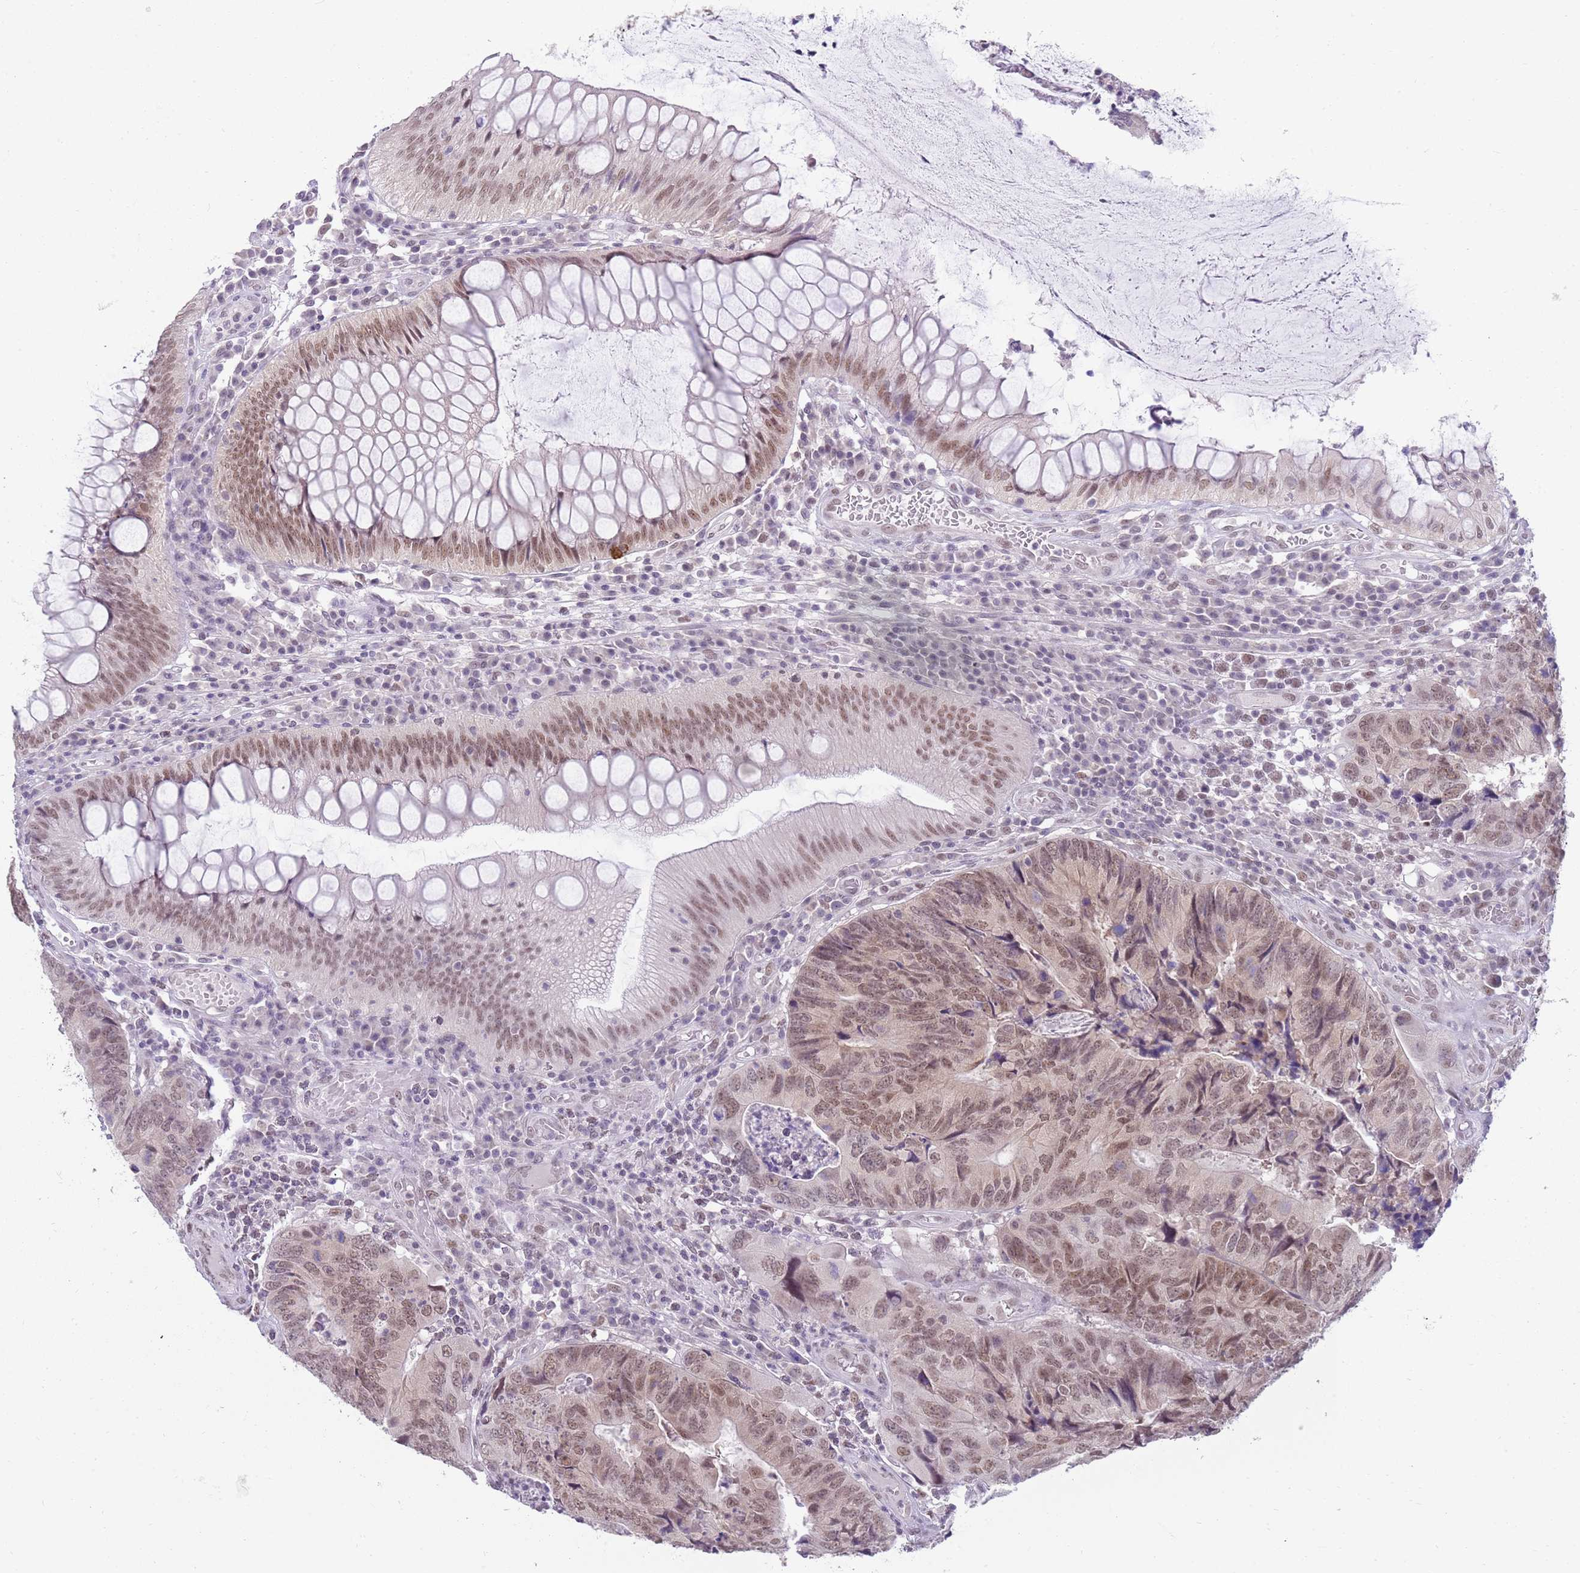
{"staining": {"intensity": "moderate", "quantity": ">75%", "location": "cytoplasmic/membranous,nuclear"}, "tissue": "colorectal cancer", "cell_type": "Tumor cells", "image_type": "cancer", "snomed": [{"axis": "morphology", "description": "Adenocarcinoma, NOS"}, {"axis": "topography", "description": "Colon"}], "caption": "A brown stain shows moderate cytoplasmic/membranous and nuclear staining of a protein in human colorectal cancer (adenocarcinoma) tumor cells.", "gene": "SEPHS2", "patient": {"sex": "female", "age": 67}}